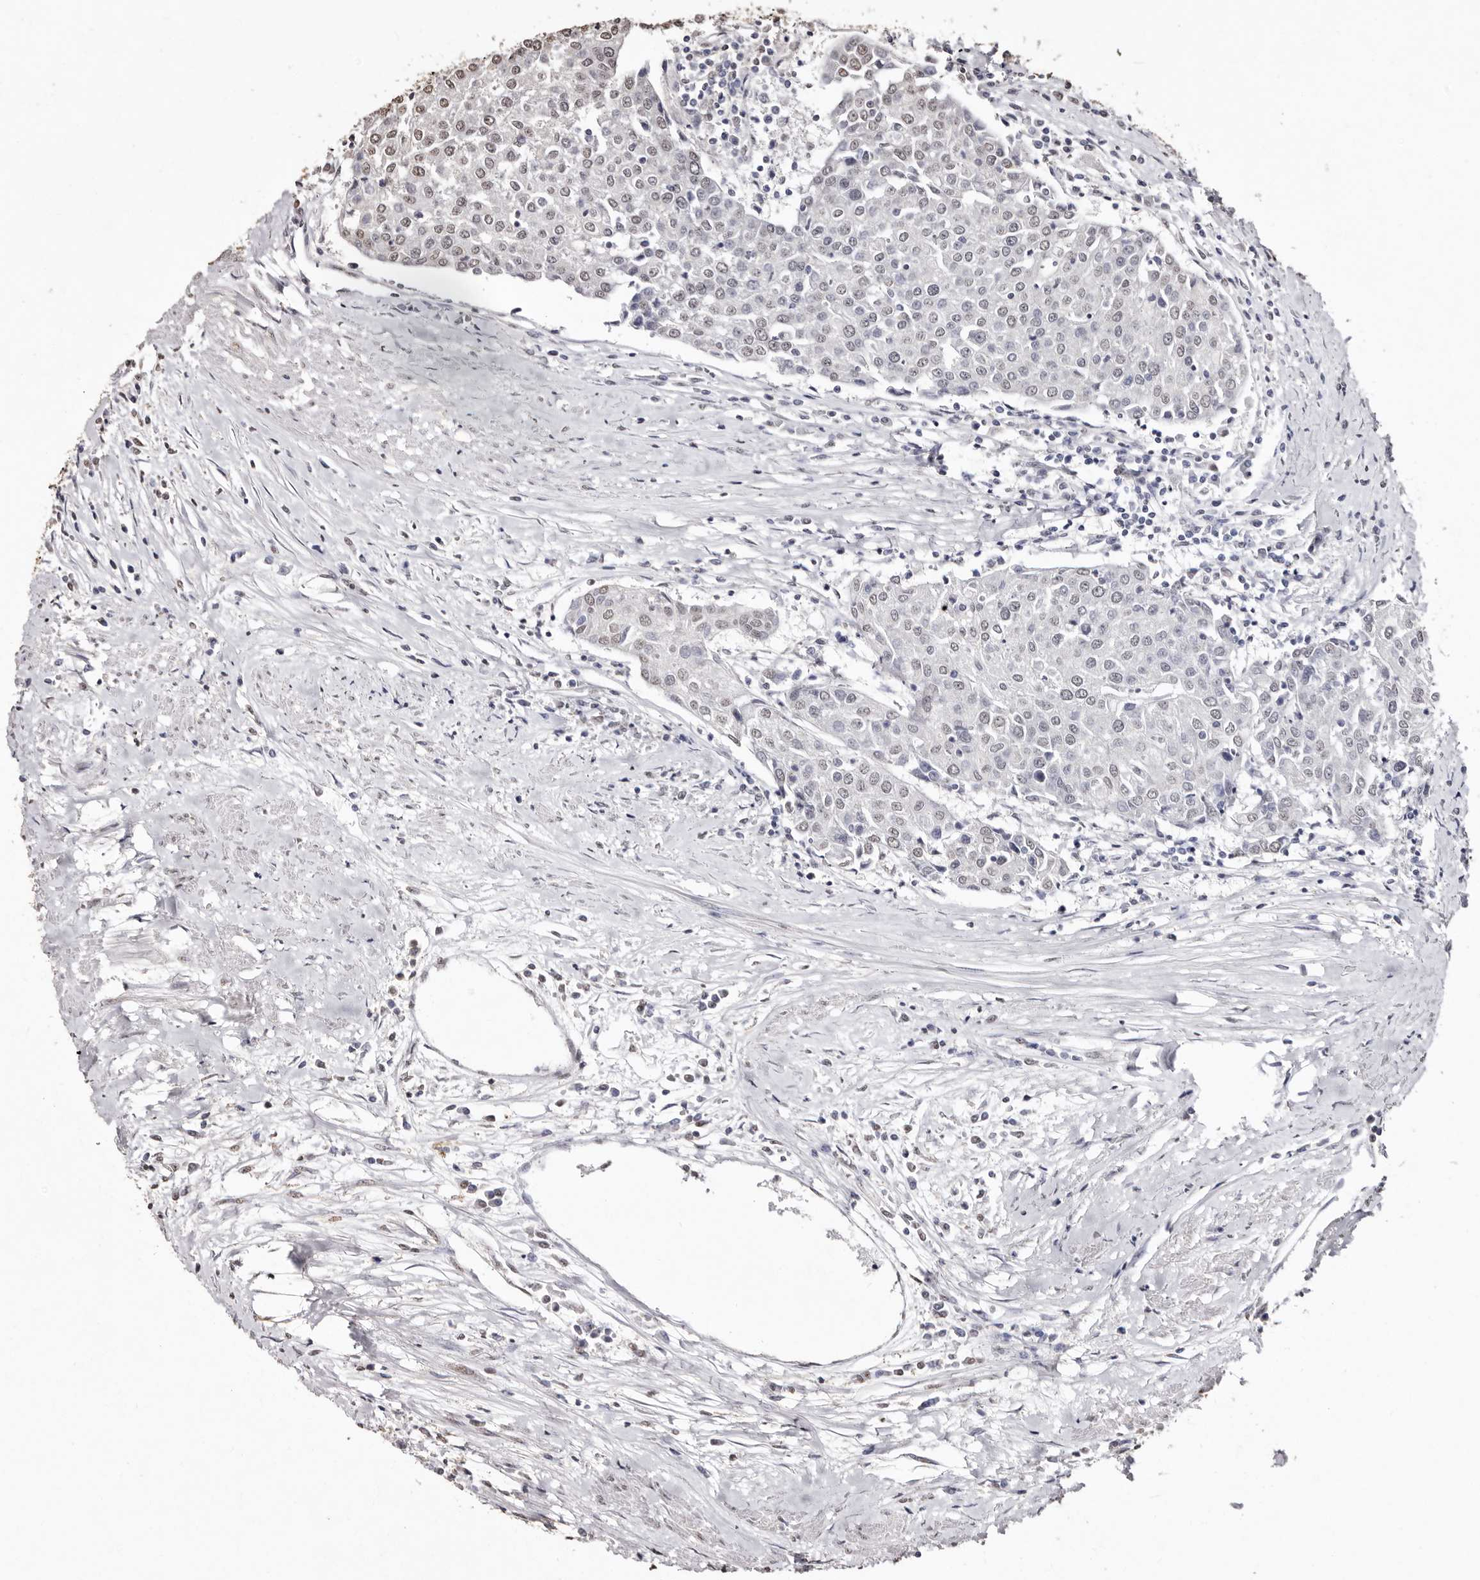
{"staining": {"intensity": "weak", "quantity": "<25%", "location": "nuclear"}, "tissue": "urothelial cancer", "cell_type": "Tumor cells", "image_type": "cancer", "snomed": [{"axis": "morphology", "description": "Urothelial carcinoma, High grade"}, {"axis": "topography", "description": "Urinary bladder"}], "caption": "Immunohistochemistry (IHC) of human urothelial carcinoma (high-grade) exhibits no expression in tumor cells.", "gene": "ERBB4", "patient": {"sex": "female", "age": 85}}